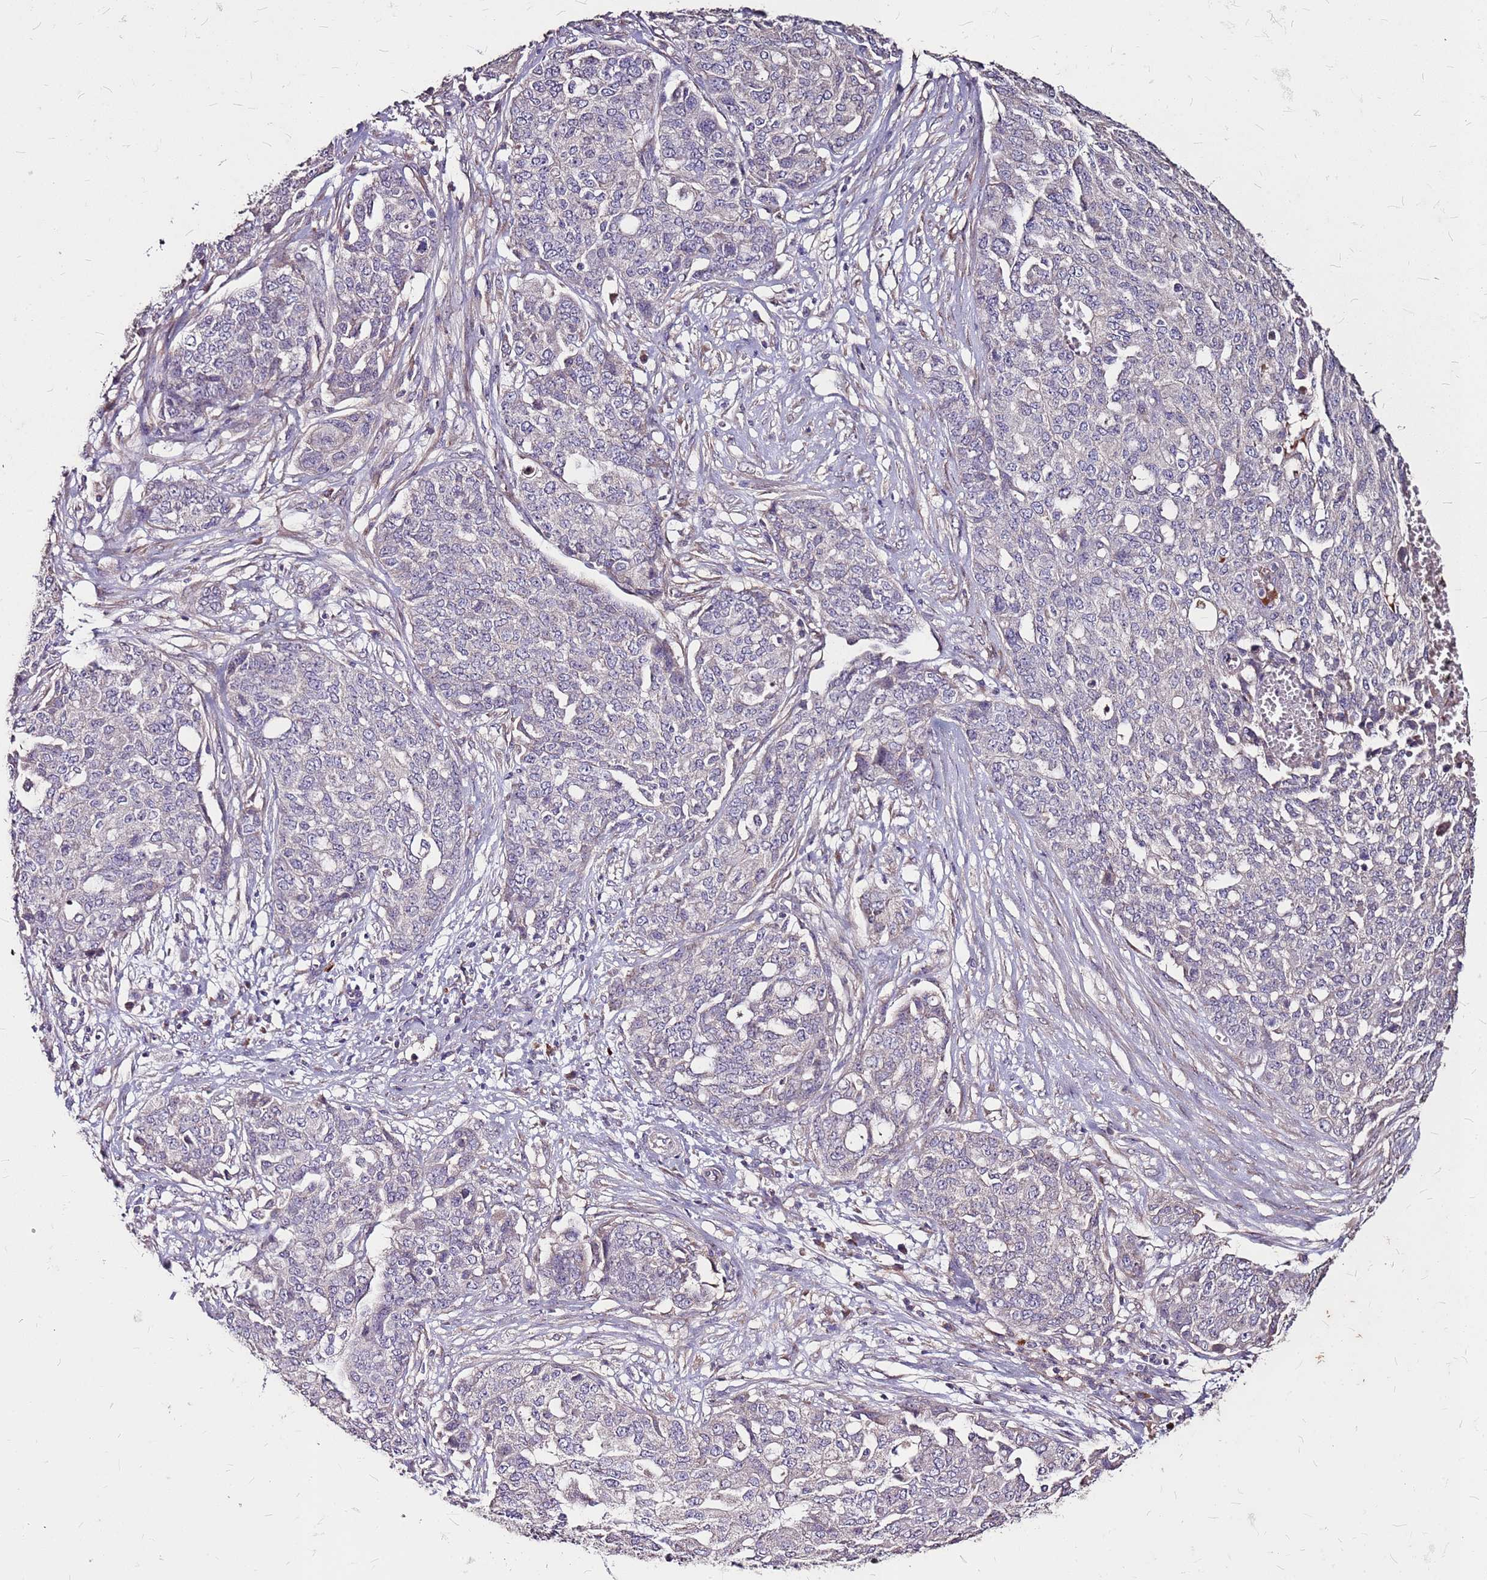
{"staining": {"intensity": "negative", "quantity": "none", "location": "none"}, "tissue": "ovarian cancer", "cell_type": "Tumor cells", "image_type": "cancer", "snomed": [{"axis": "morphology", "description": "Cystadenocarcinoma, serous, NOS"}, {"axis": "topography", "description": "Soft tissue"}, {"axis": "topography", "description": "Ovary"}], "caption": "The histopathology image shows no significant expression in tumor cells of ovarian serous cystadenocarcinoma.", "gene": "DCDC2C", "patient": {"sex": "female", "age": 57}}